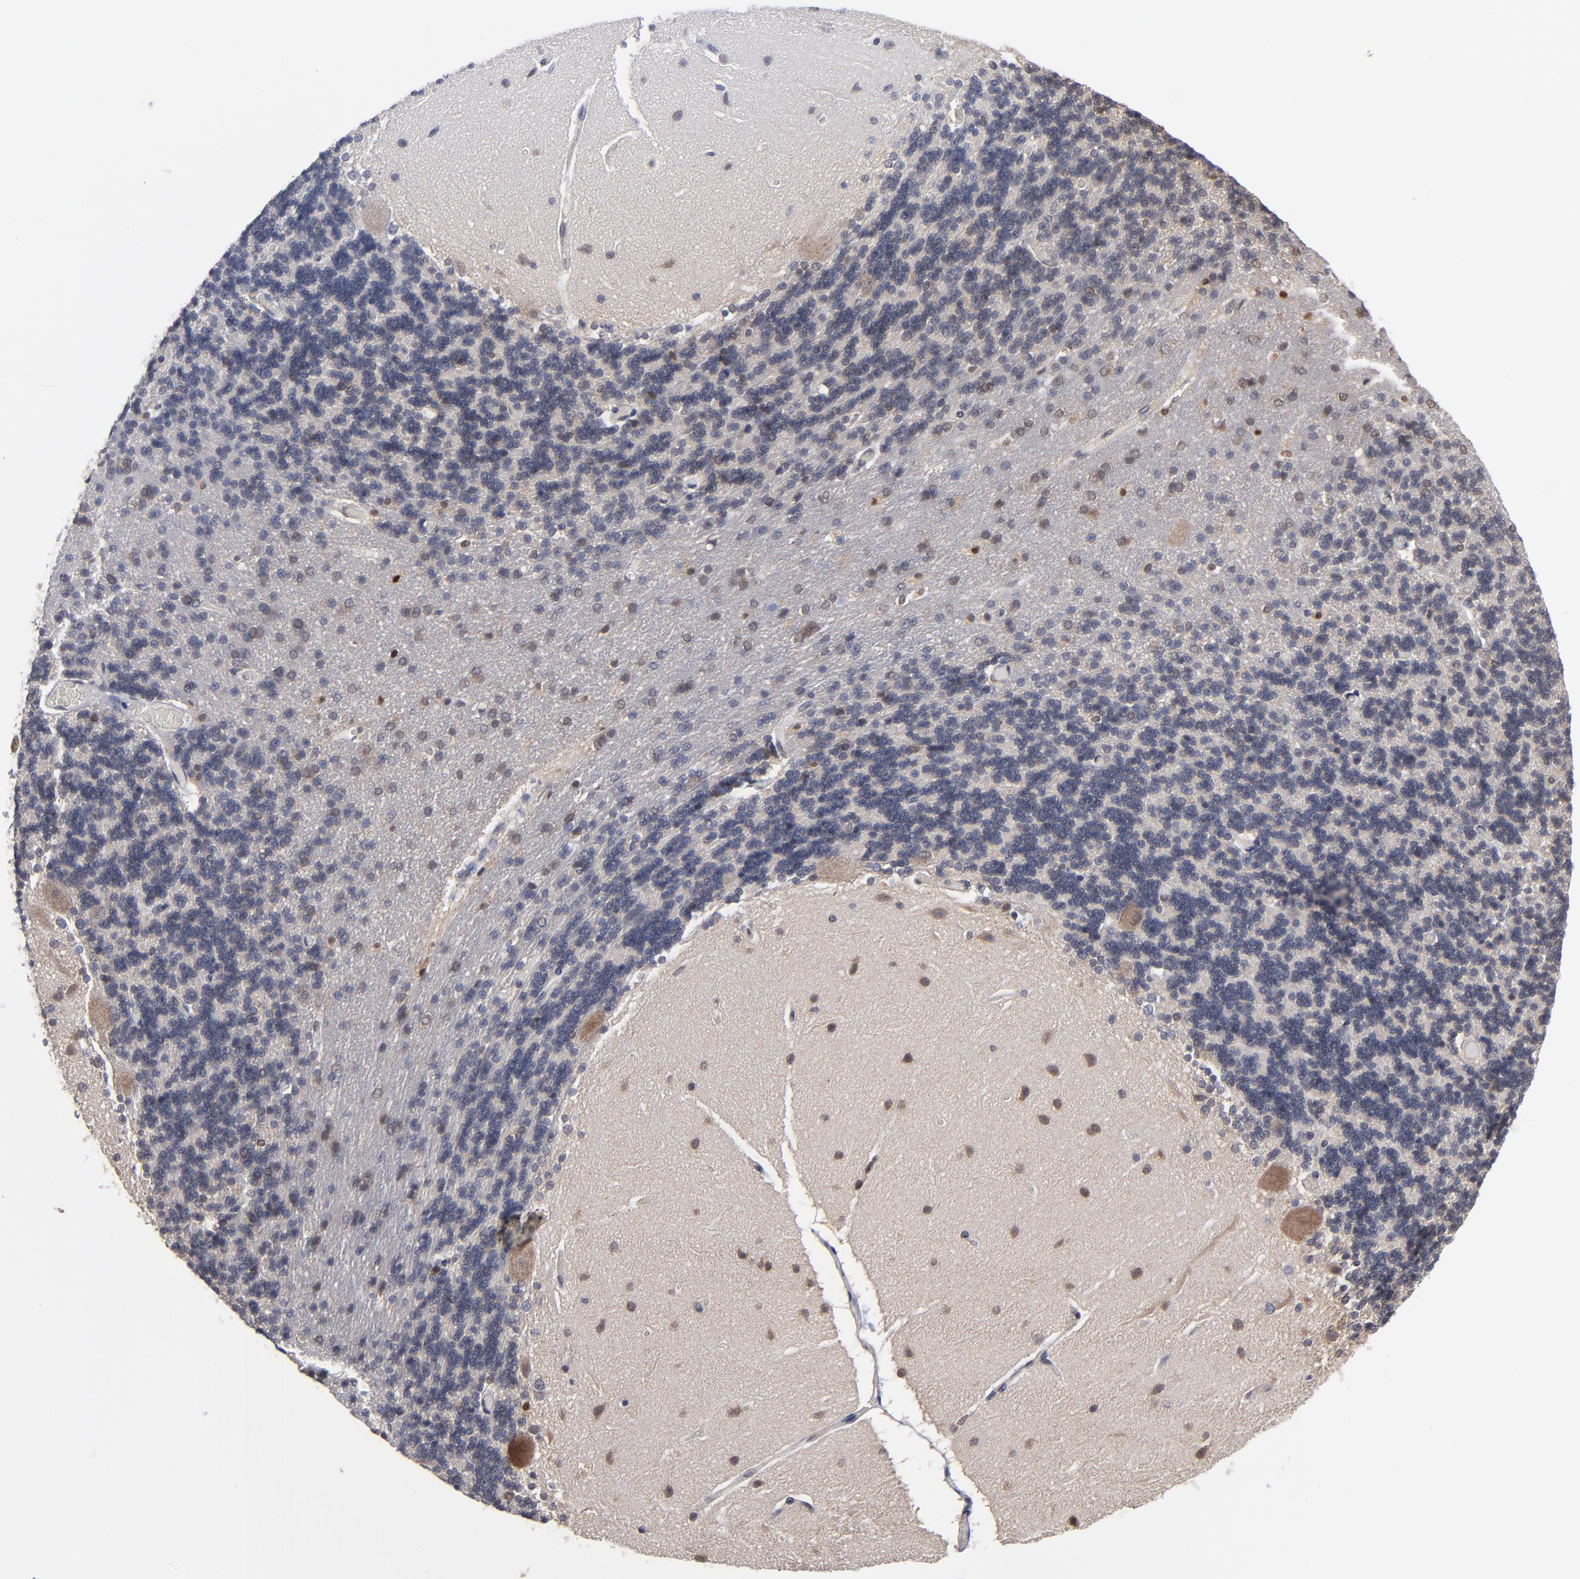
{"staining": {"intensity": "weak", "quantity": ">75%", "location": "cytoplasmic/membranous"}, "tissue": "cerebellum", "cell_type": "Cells in granular layer", "image_type": "normal", "snomed": [{"axis": "morphology", "description": "Normal tissue, NOS"}, {"axis": "topography", "description": "Cerebellum"}], "caption": "A micrograph showing weak cytoplasmic/membranous expression in about >75% of cells in granular layer in benign cerebellum, as visualized by brown immunohistochemical staining.", "gene": "ALG13", "patient": {"sex": "female", "age": 54}}